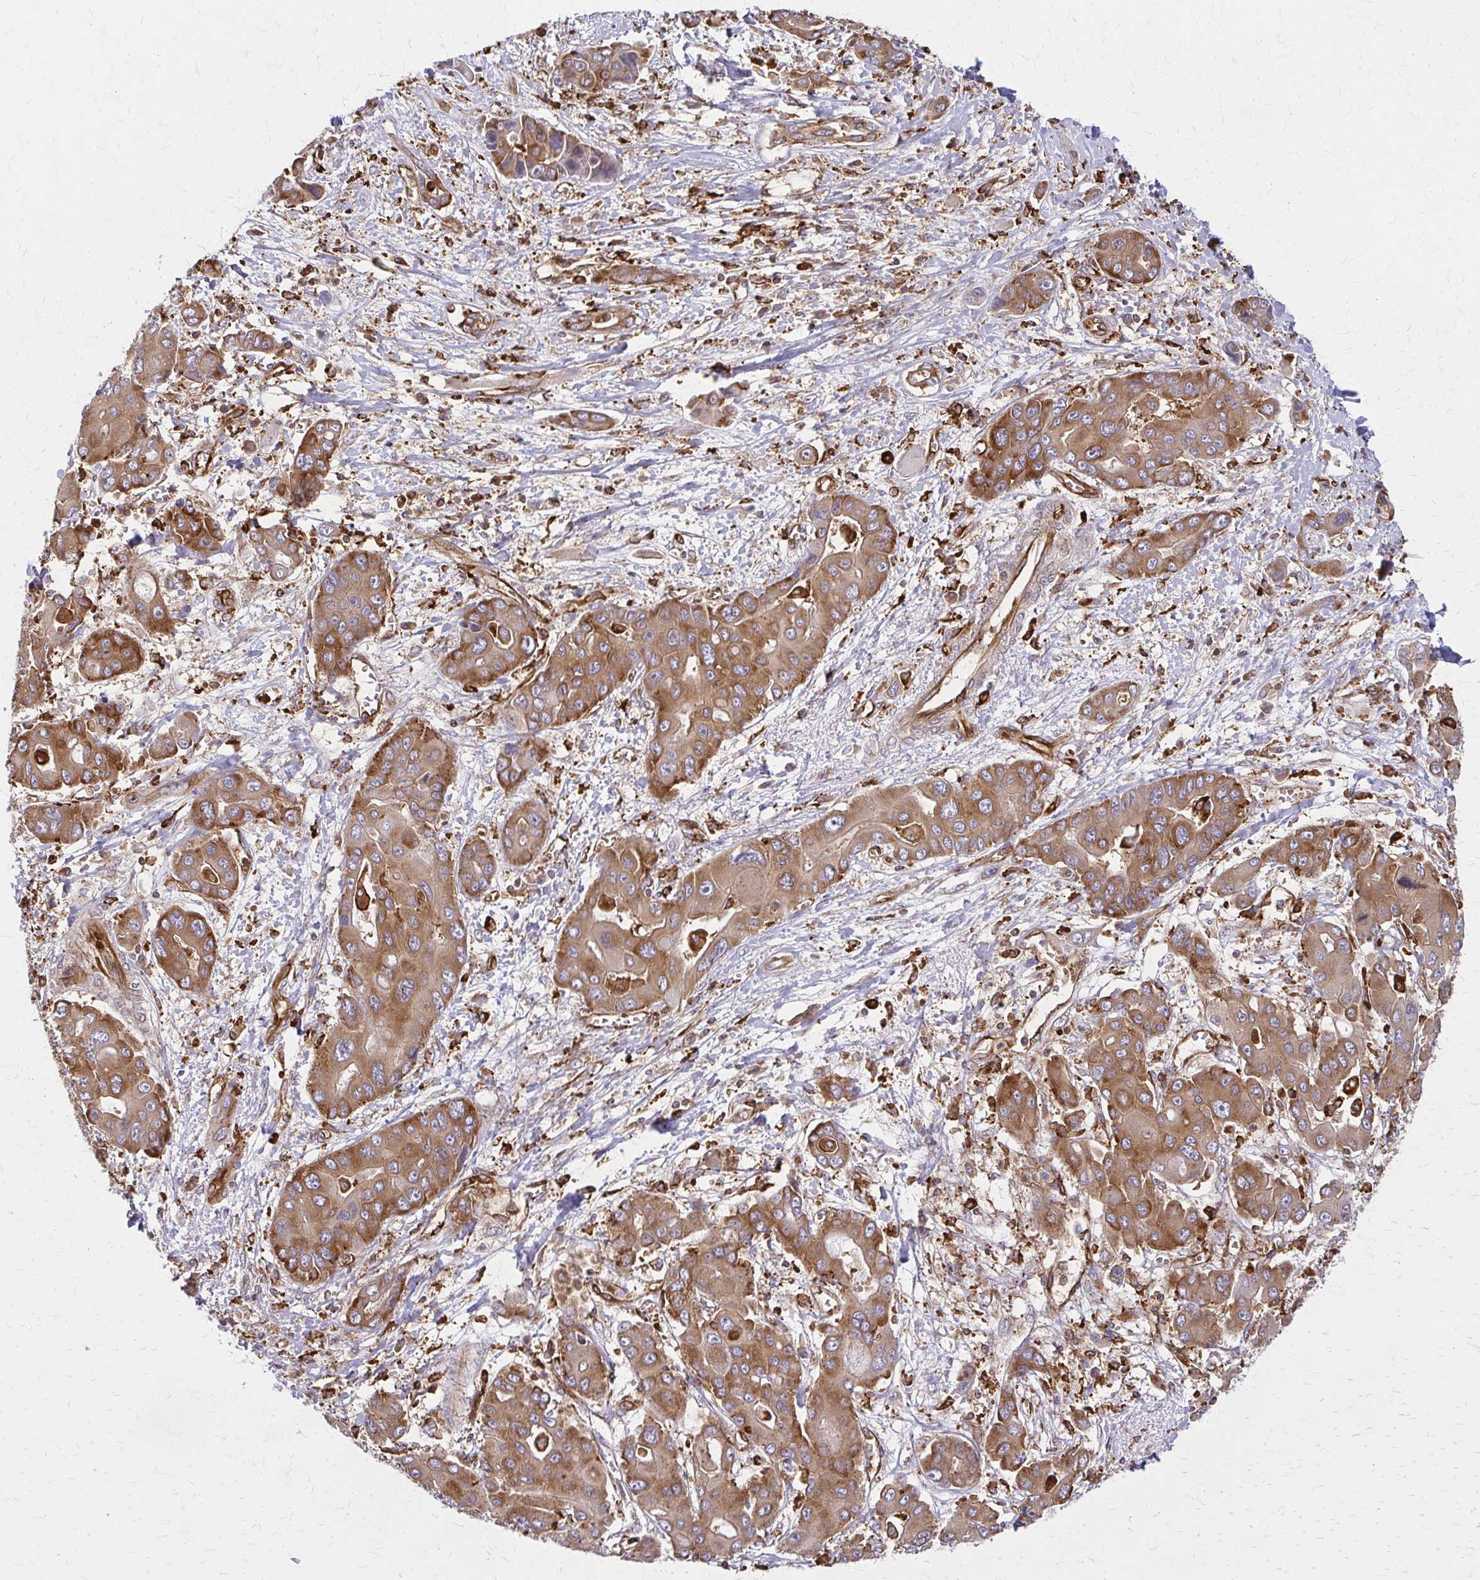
{"staining": {"intensity": "moderate", "quantity": "25%-75%", "location": "cytoplasmic/membranous"}, "tissue": "liver cancer", "cell_type": "Tumor cells", "image_type": "cancer", "snomed": [{"axis": "morphology", "description": "Cholangiocarcinoma"}, {"axis": "topography", "description": "Liver"}], "caption": "Liver cancer (cholangiocarcinoma) tissue shows moderate cytoplasmic/membranous staining in about 25%-75% of tumor cells, visualized by immunohistochemistry.", "gene": "WASF2", "patient": {"sex": "male", "age": 67}}